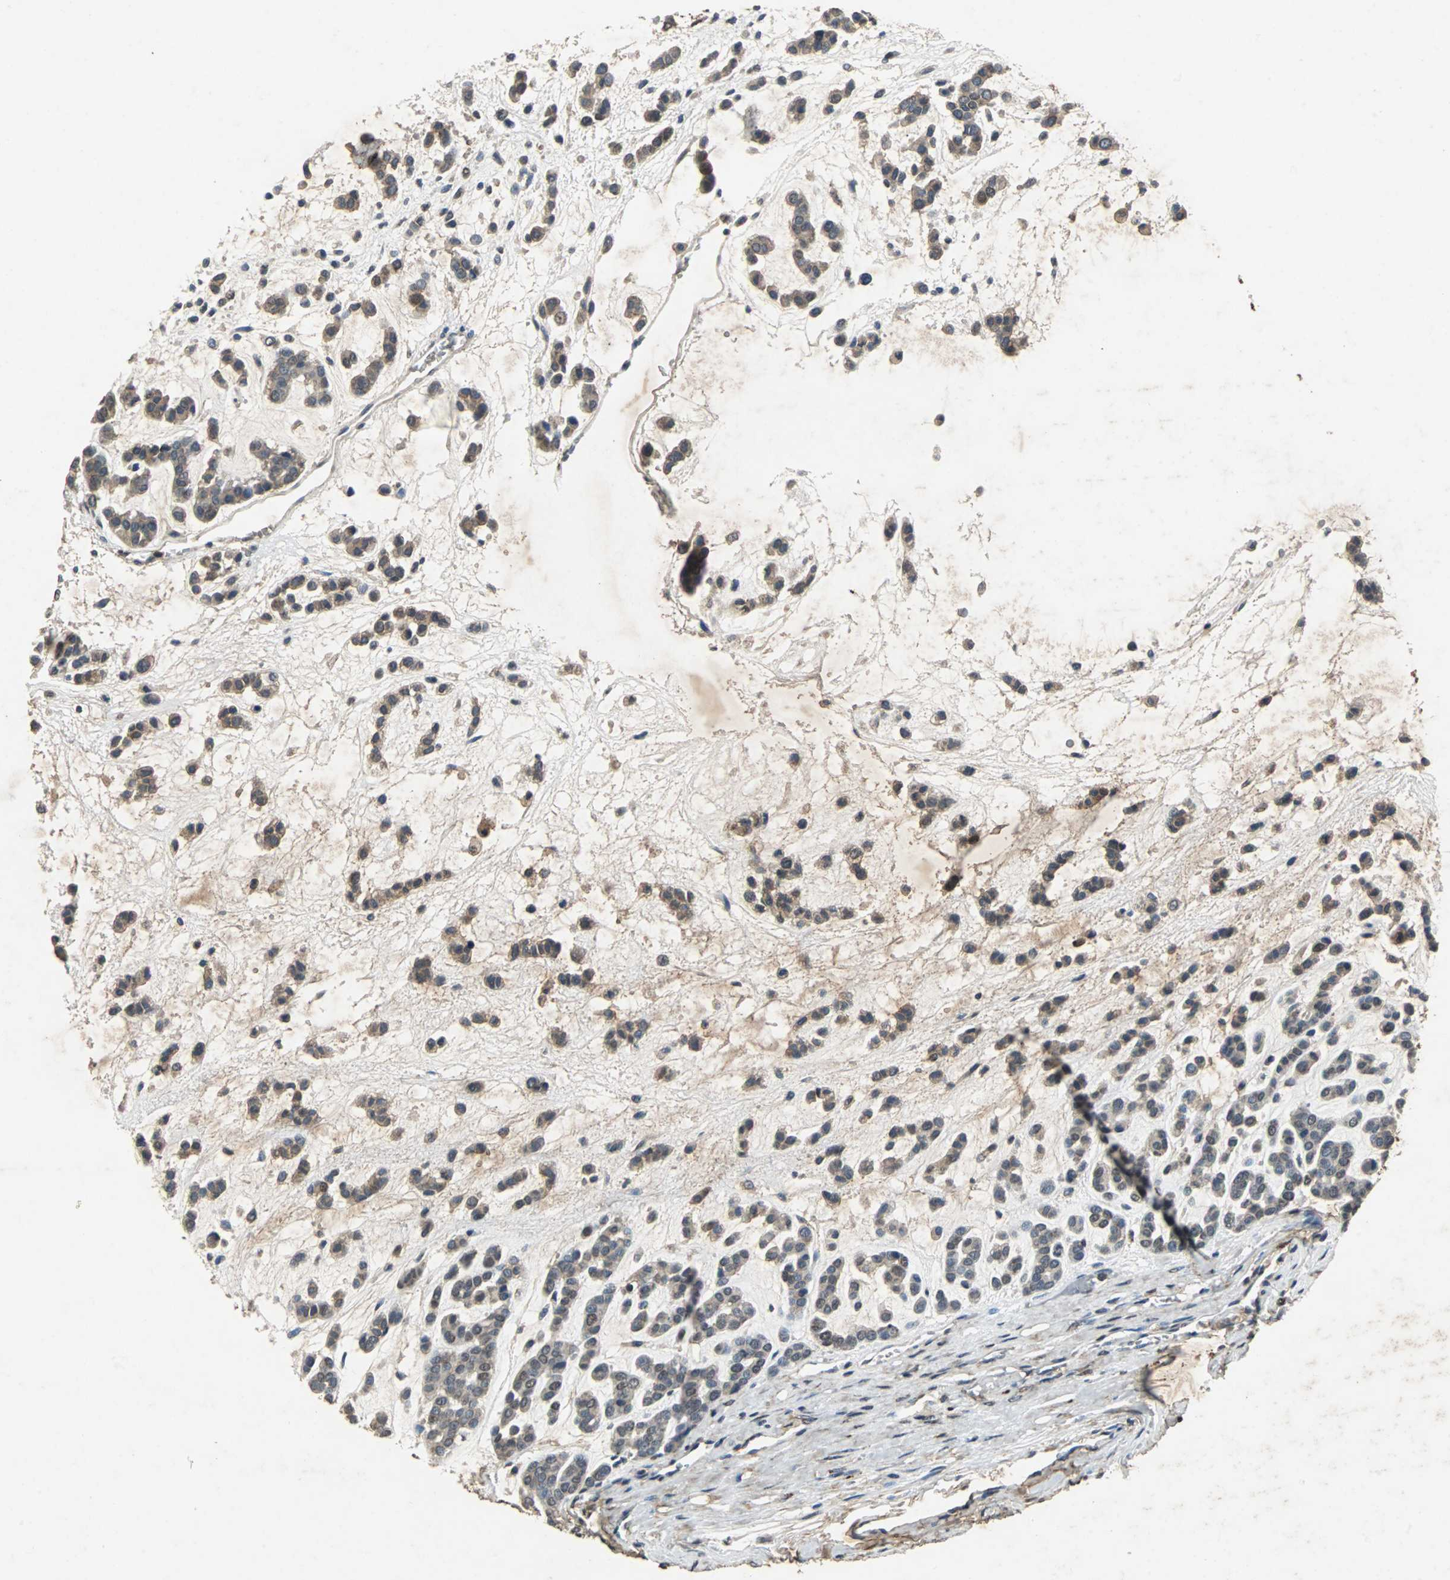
{"staining": {"intensity": "moderate", "quantity": ">75%", "location": "cytoplasmic/membranous"}, "tissue": "head and neck cancer", "cell_type": "Tumor cells", "image_type": "cancer", "snomed": [{"axis": "morphology", "description": "Adenocarcinoma, NOS"}, {"axis": "morphology", "description": "Adenoma, NOS"}, {"axis": "topography", "description": "Head-Neck"}], "caption": "Tumor cells show medium levels of moderate cytoplasmic/membranous expression in approximately >75% of cells in human adenocarcinoma (head and neck).", "gene": "NAA10", "patient": {"sex": "female", "age": 55}}